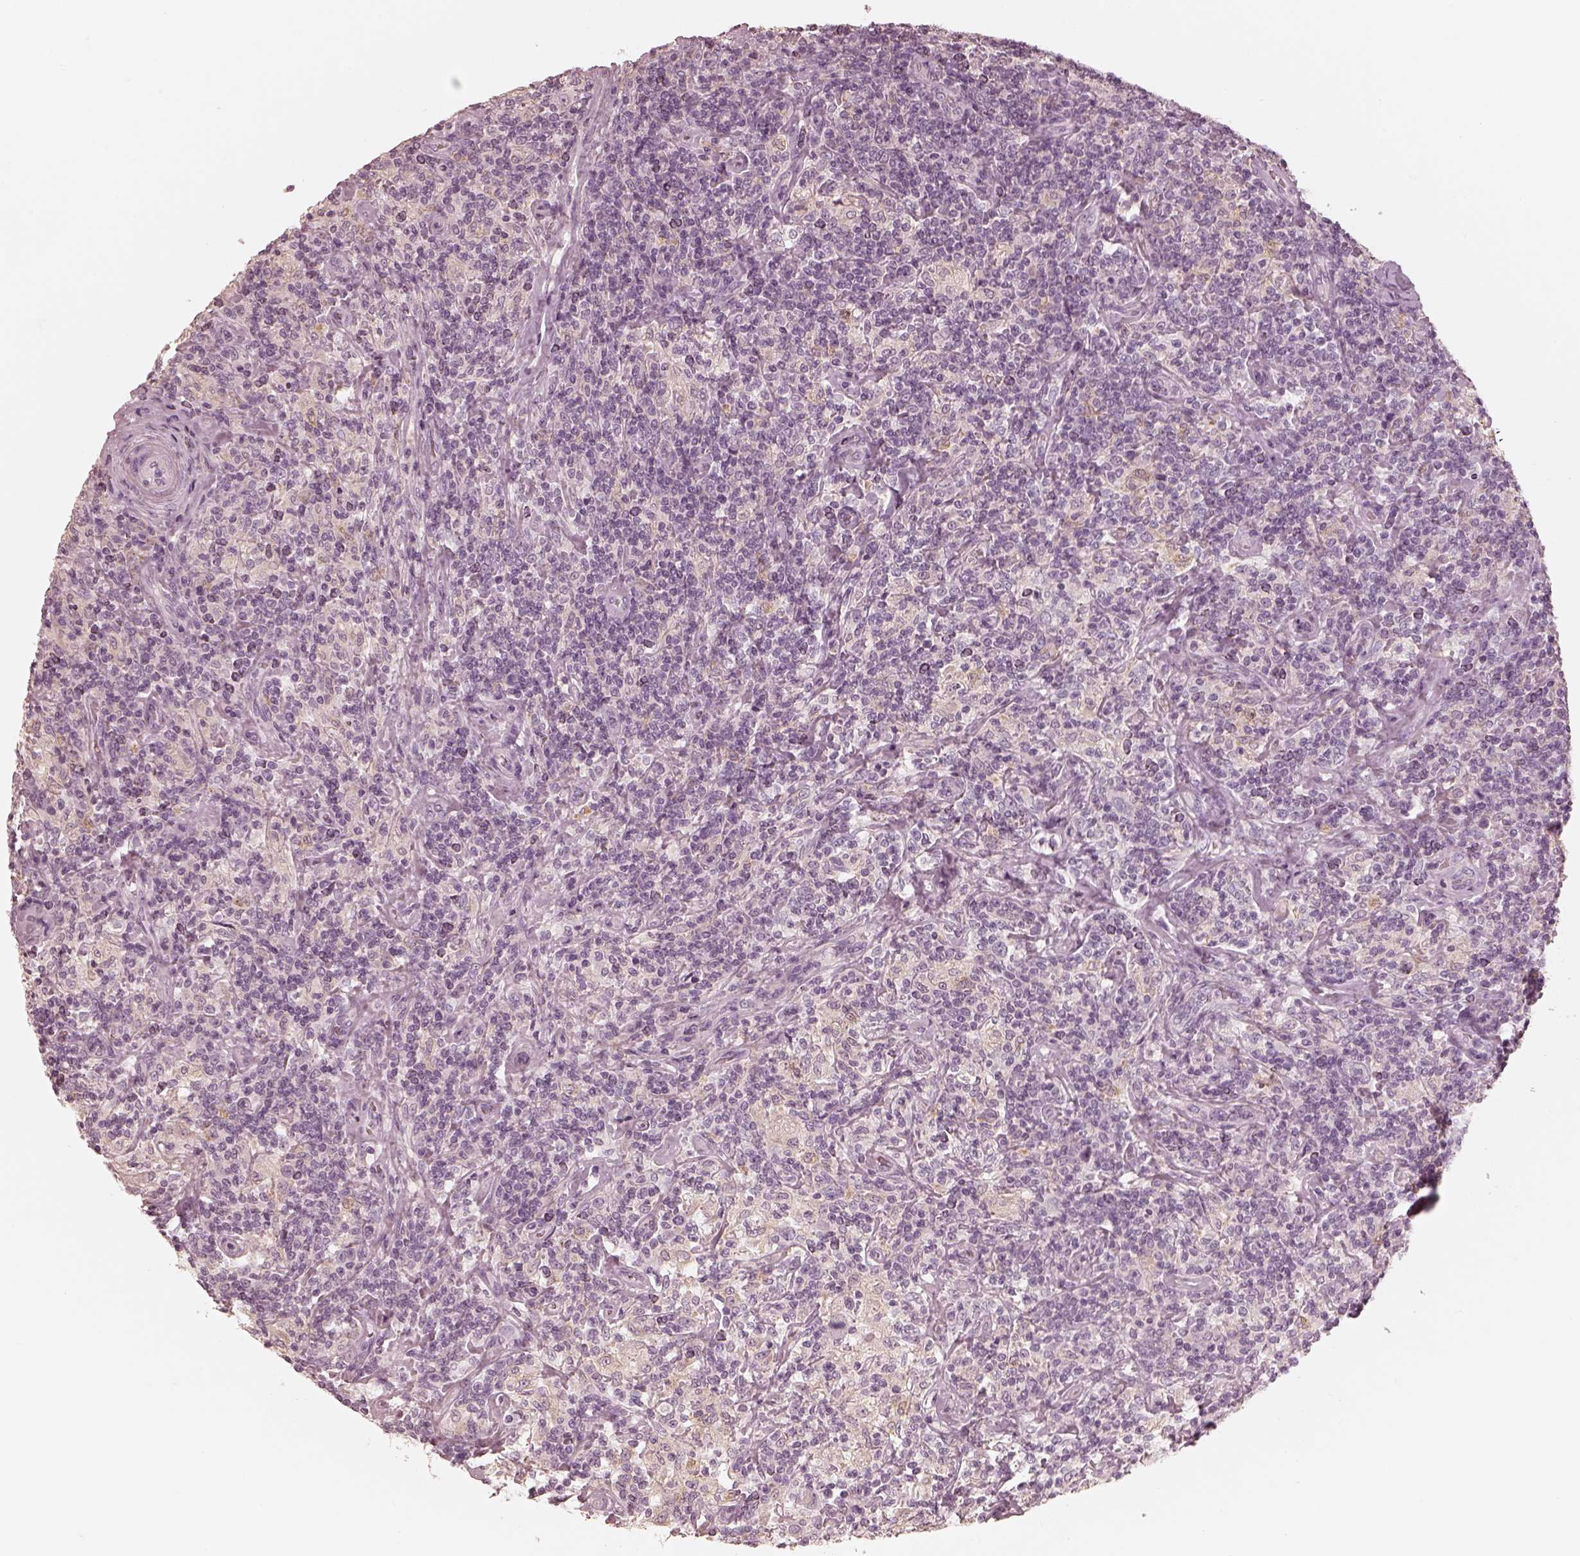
{"staining": {"intensity": "negative", "quantity": "none", "location": "none"}, "tissue": "lymphoma", "cell_type": "Tumor cells", "image_type": "cancer", "snomed": [{"axis": "morphology", "description": "Hodgkin's disease, NOS"}, {"axis": "topography", "description": "Lymph node"}], "caption": "High magnification brightfield microscopy of Hodgkin's disease stained with DAB (3,3'-diaminobenzidine) (brown) and counterstained with hematoxylin (blue): tumor cells show no significant expression.", "gene": "CALR3", "patient": {"sex": "male", "age": 70}}